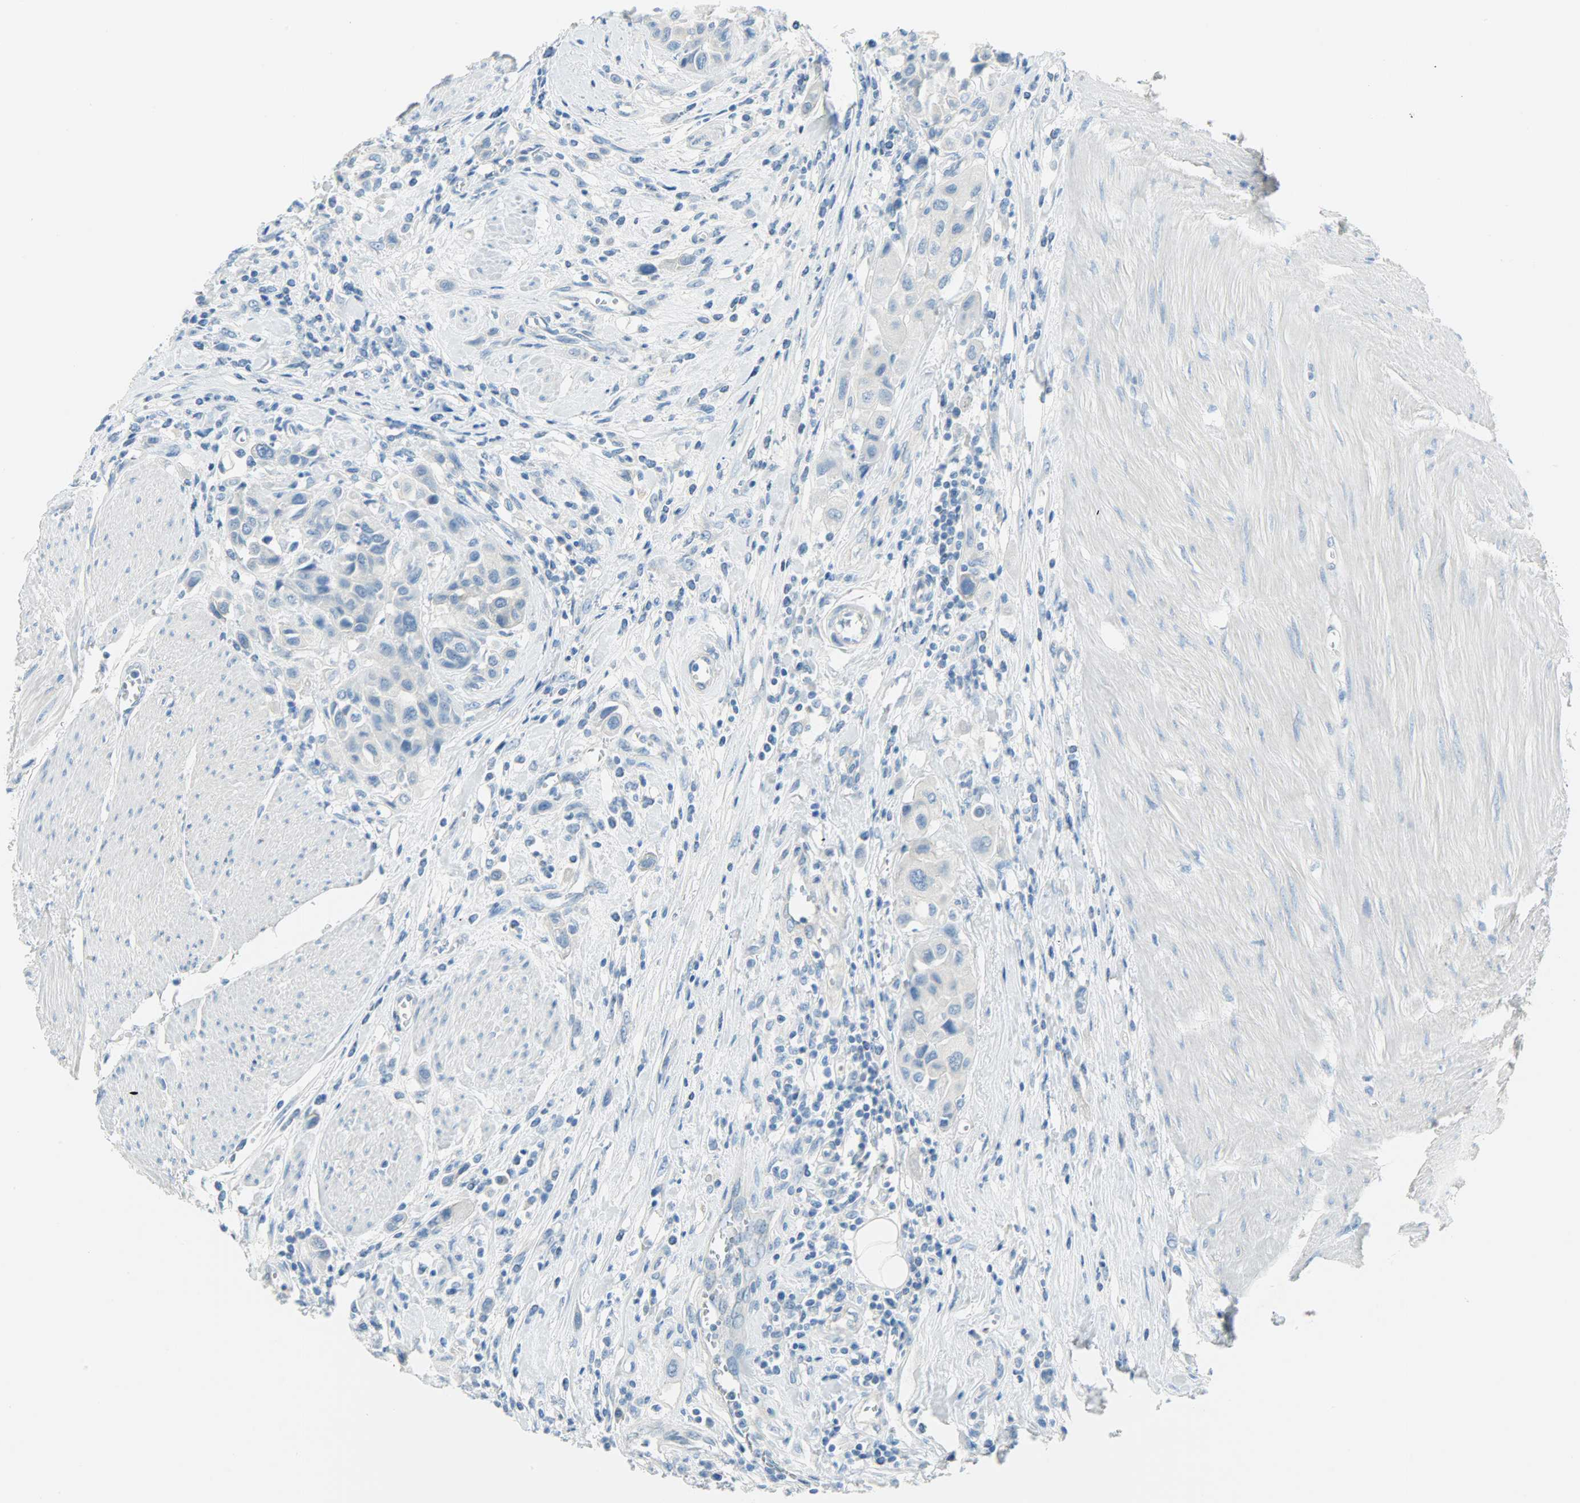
{"staining": {"intensity": "negative", "quantity": "none", "location": "none"}, "tissue": "urothelial cancer", "cell_type": "Tumor cells", "image_type": "cancer", "snomed": [{"axis": "morphology", "description": "Urothelial carcinoma, High grade"}, {"axis": "topography", "description": "Urinary bladder"}], "caption": "The micrograph displays no significant expression in tumor cells of urothelial cancer.", "gene": "PROM1", "patient": {"sex": "male", "age": 50}}